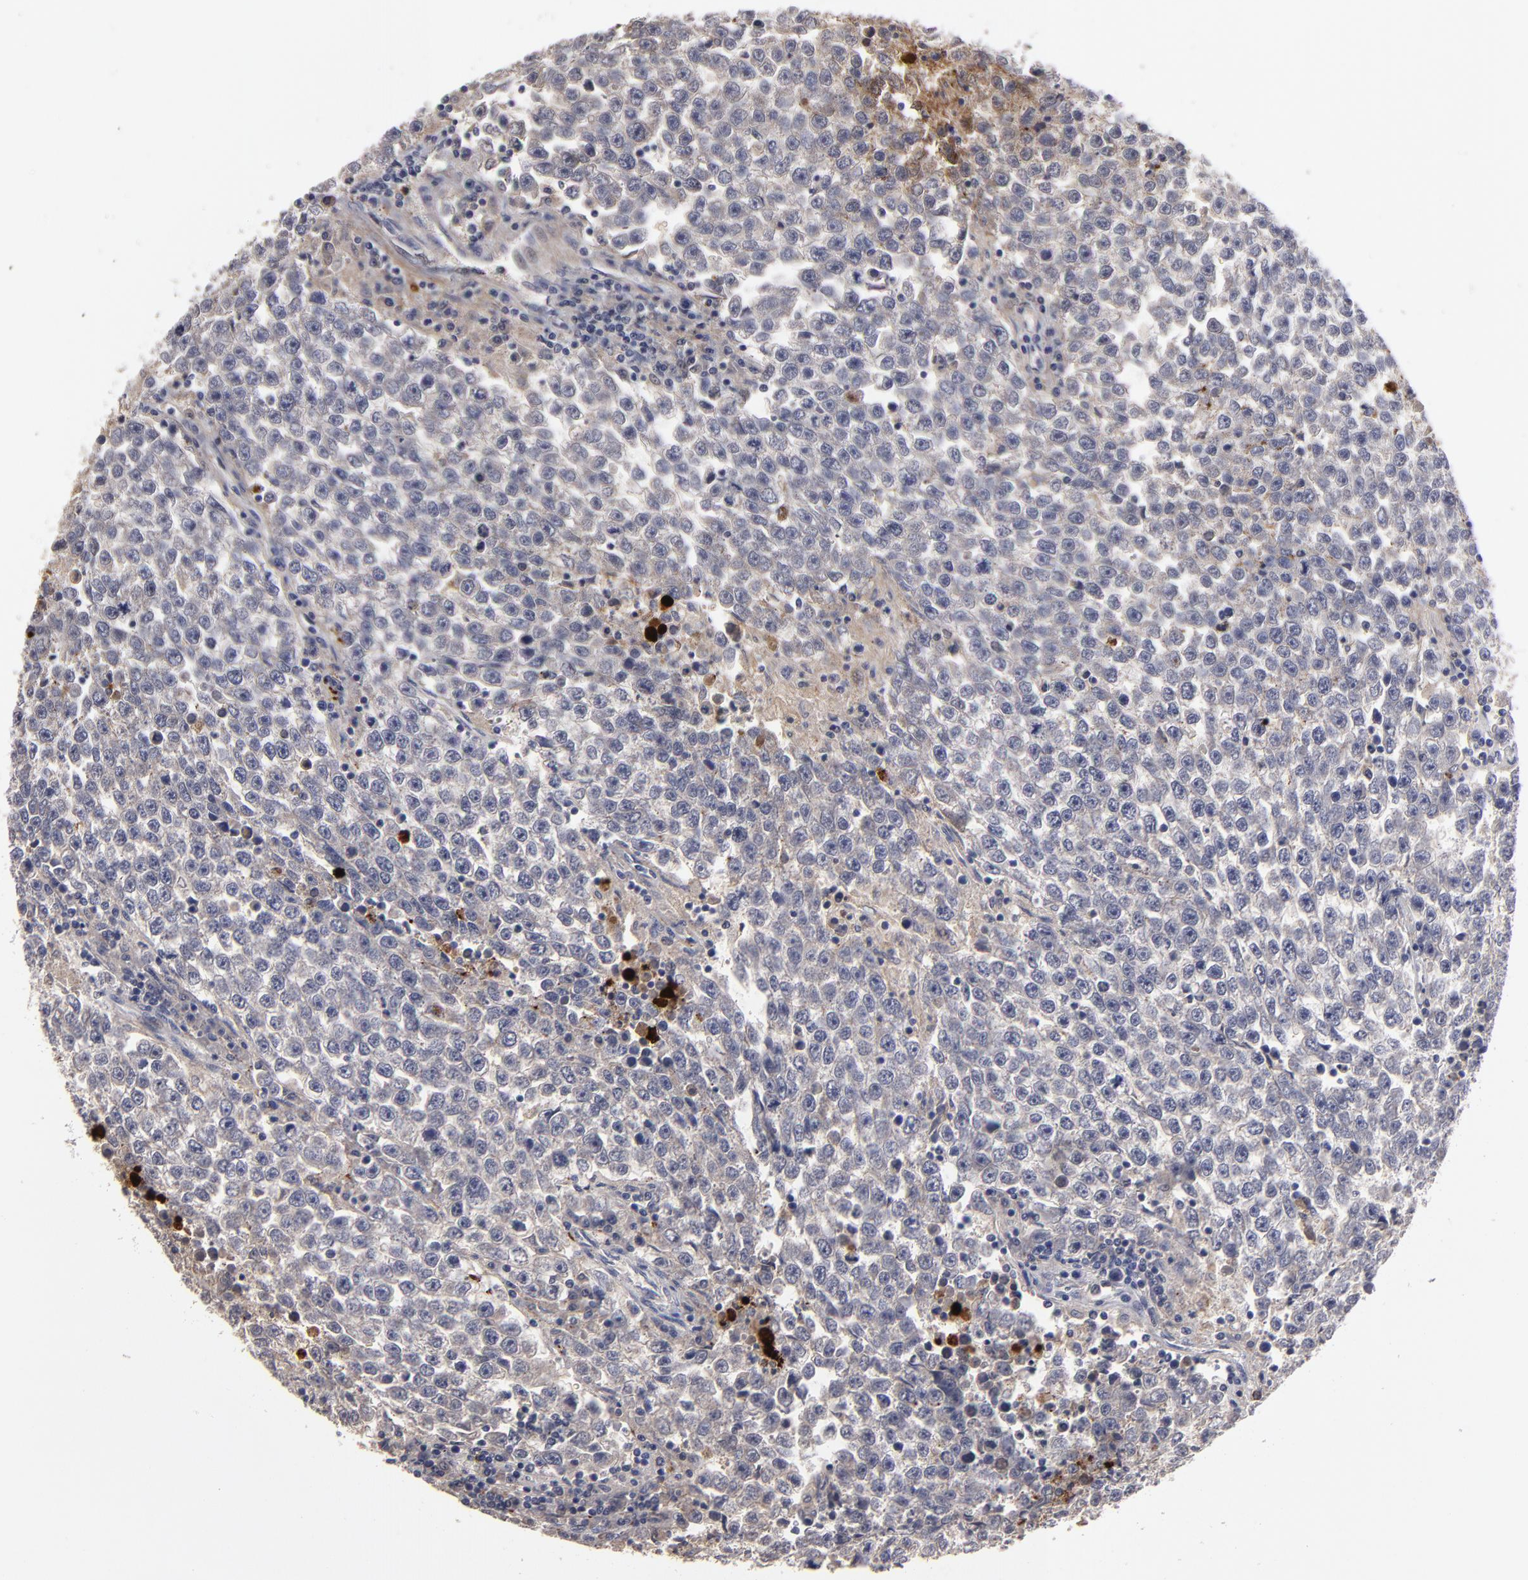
{"staining": {"intensity": "weak", "quantity": "<25%", "location": "cytoplasmic/membranous"}, "tissue": "testis cancer", "cell_type": "Tumor cells", "image_type": "cancer", "snomed": [{"axis": "morphology", "description": "Seminoma, NOS"}, {"axis": "topography", "description": "Testis"}], "caption": "This micrograph is of testis cancer stained with IHC to label a protein in brown with the nuclei are counter-stained blue. There is no positivity in tumor cells. (DAB immunohistochemistry, high magnification).", "gene": "GPM6B", "patient": {"sex": "male", "age": 36}}